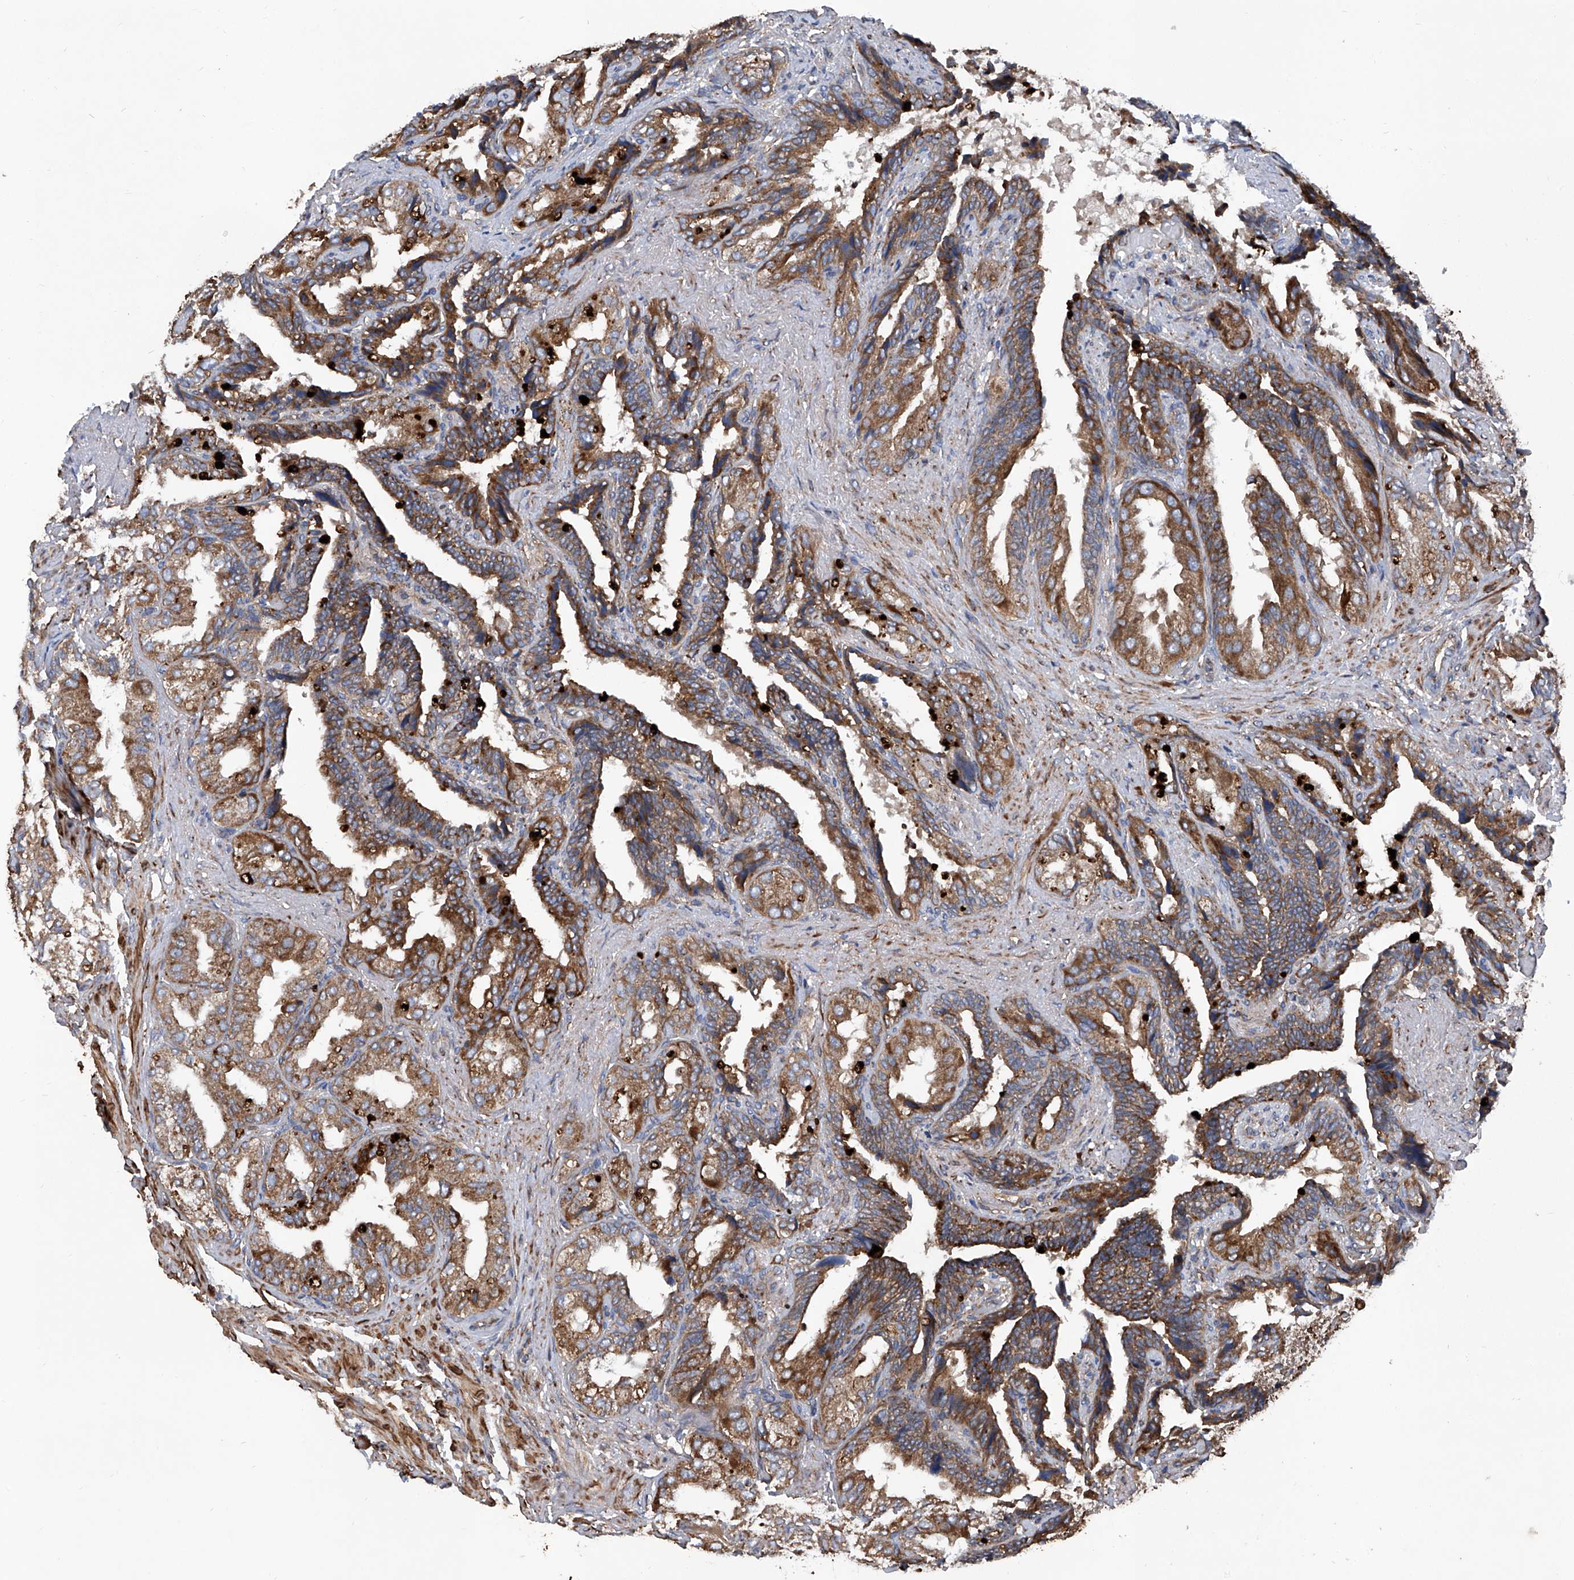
{"staining": {"intensity": "moderate", "quantity": ">75%", "location": "cytoplasmic/membranous"}, "tissue": "seminal vesicle", "cell_type": "Glandular cells", "image_type": "normal", "snomed": [{"axis": "morphology", "description": "Normal tissue, NOS"}, {"axis": "topography", "description": "Seminal veicle"}, {"axis": "topography", "description": "Peripheral nerve tissue"}], "caption": "A medium amount of moderate cytoplasmic/membranous staining is present in approximately >75% of glandular cells in unremarkable seminal vesicle. (Brightfield microscopy of DAB IHC at high magnification).", "gene": "ASCC3", "patient": {"sex": "male", "age": 63}}